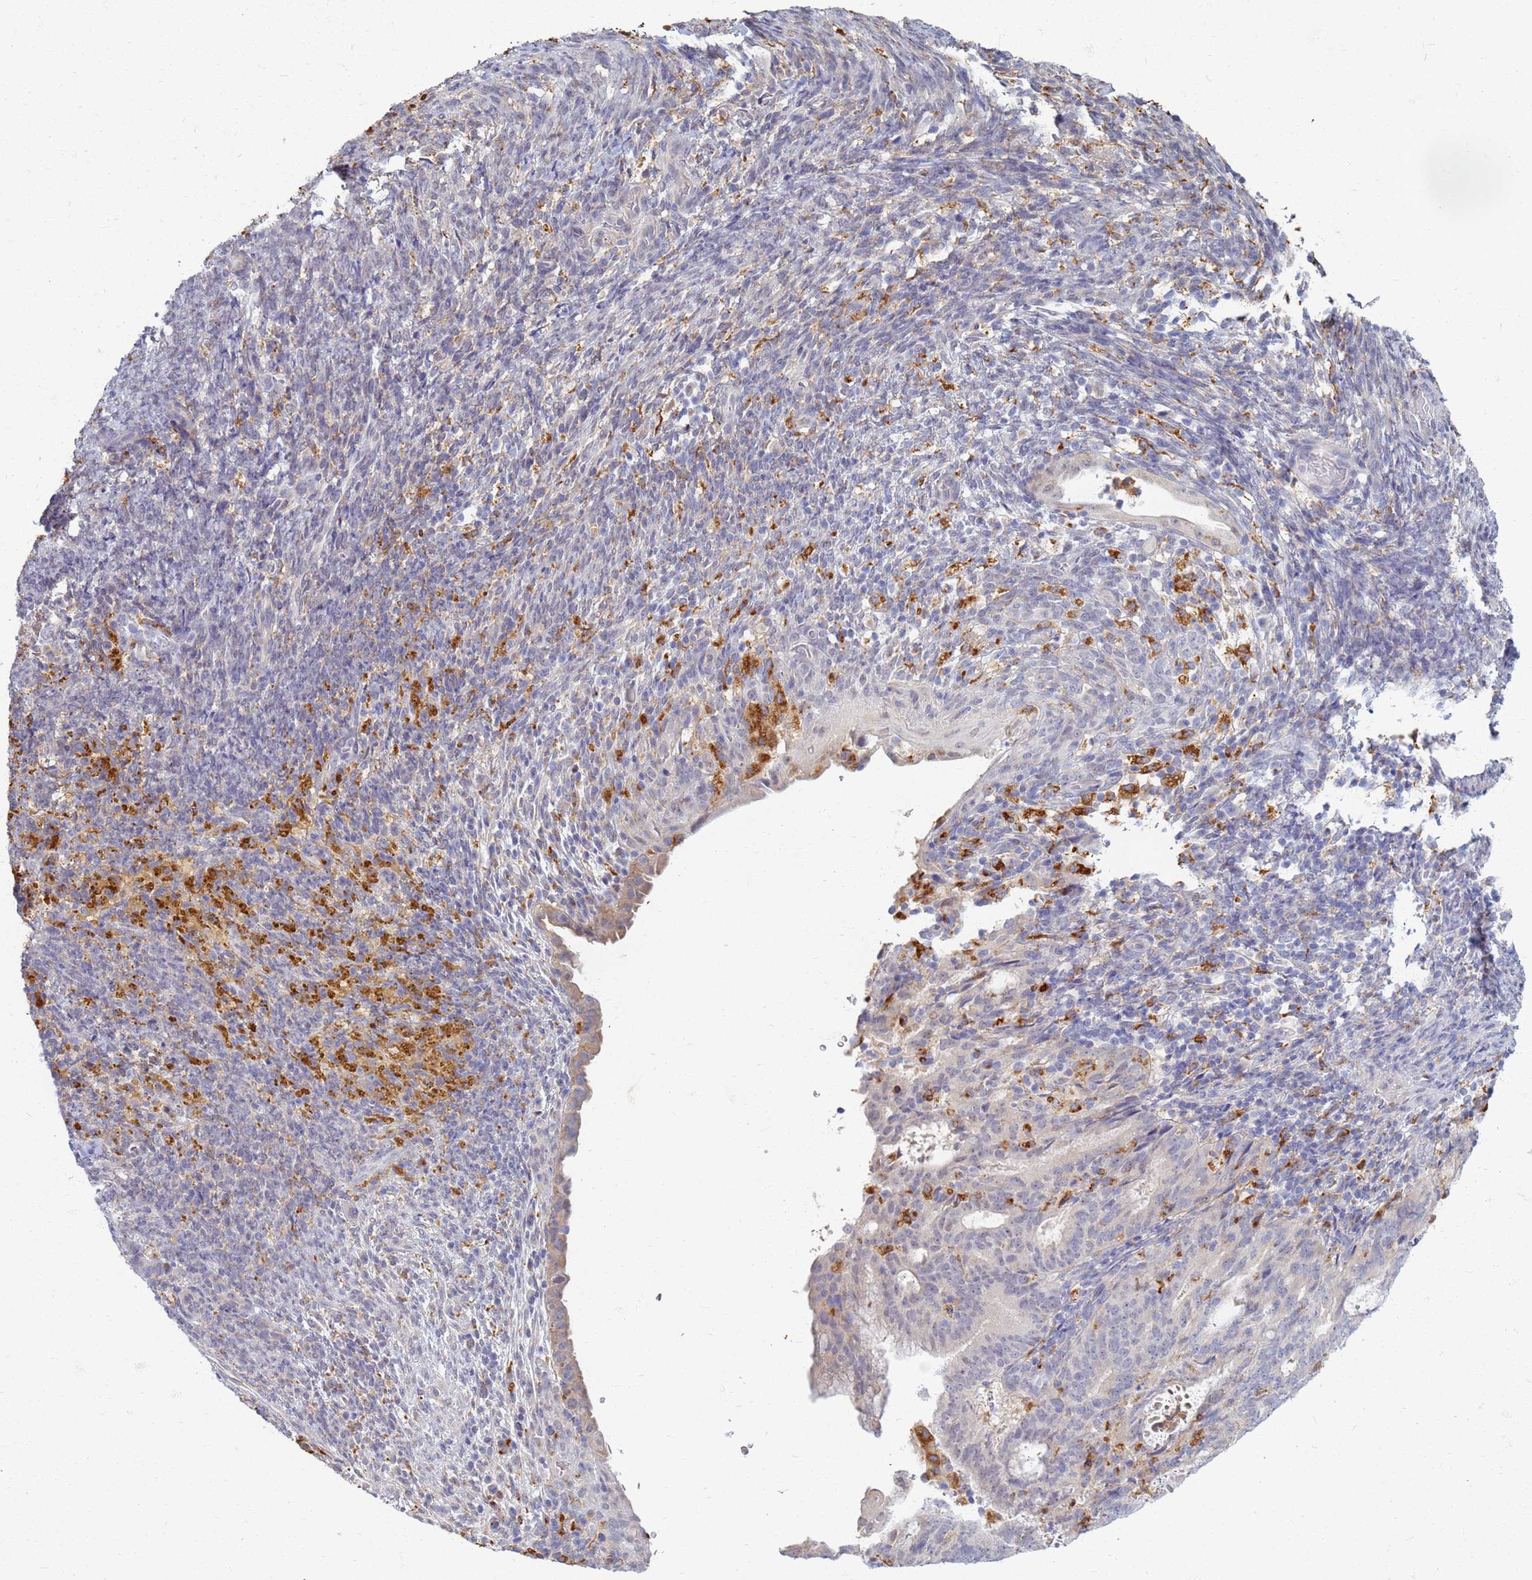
{"staining": {"intensity": "negative", "quantity": "none", "location": "none"}, "tissue": "endometrial cancer", "cell_type": "Tumor cells", "image_type": "cancer", "snomed": [{"axis": "morphology", "description": "Adenocarcinoma, NOS"}, {"axis": "topography", "description": "Endometrium"}], "caption": "IHC of human endometrial cancer reveals no positivity in tumor cells.", "gene": "ATP6V1E1", "patient": {"sex": "female", "age": 70}}